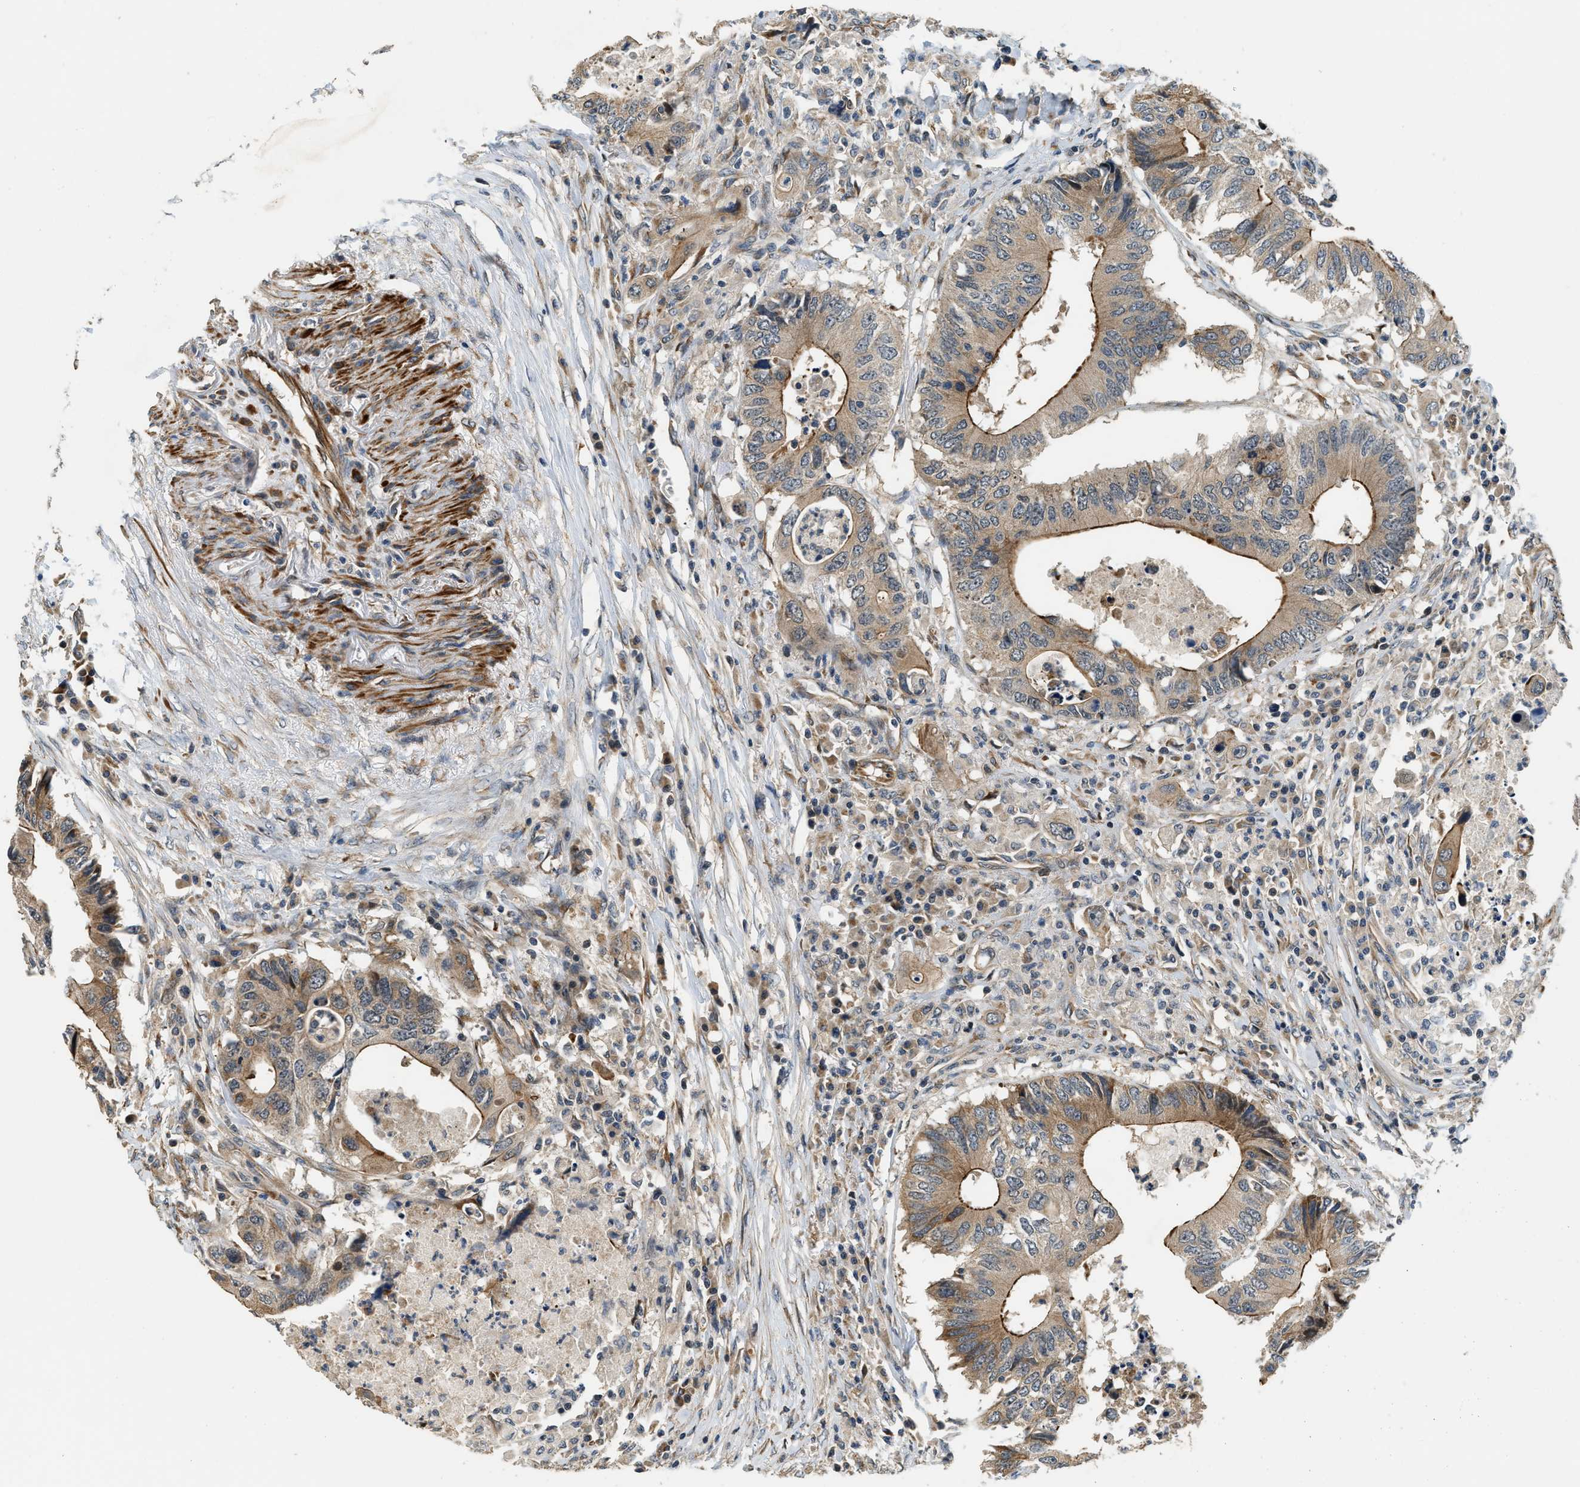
{"staining": {"intensity": "moderate", "quantity": ">75%", "location": "cytoplasmic/membranous"}, "tissue": "colorectal cancer", "cell_type": "Tumor cells", "image_type": "cancer", "snomed": [{"axis": "morphology", "description": "Adenocarcinoma, NOS"}, {"axis": "topography", "description": "Colon"}], "caption": "Adenocarcinoma (colorectal) tissue reveals moderate cytoplasmic/membranous staining in approximately >75% of tumor cells", "gene": "ALOX12", "patient": {"sex": "male", "age": 71}}